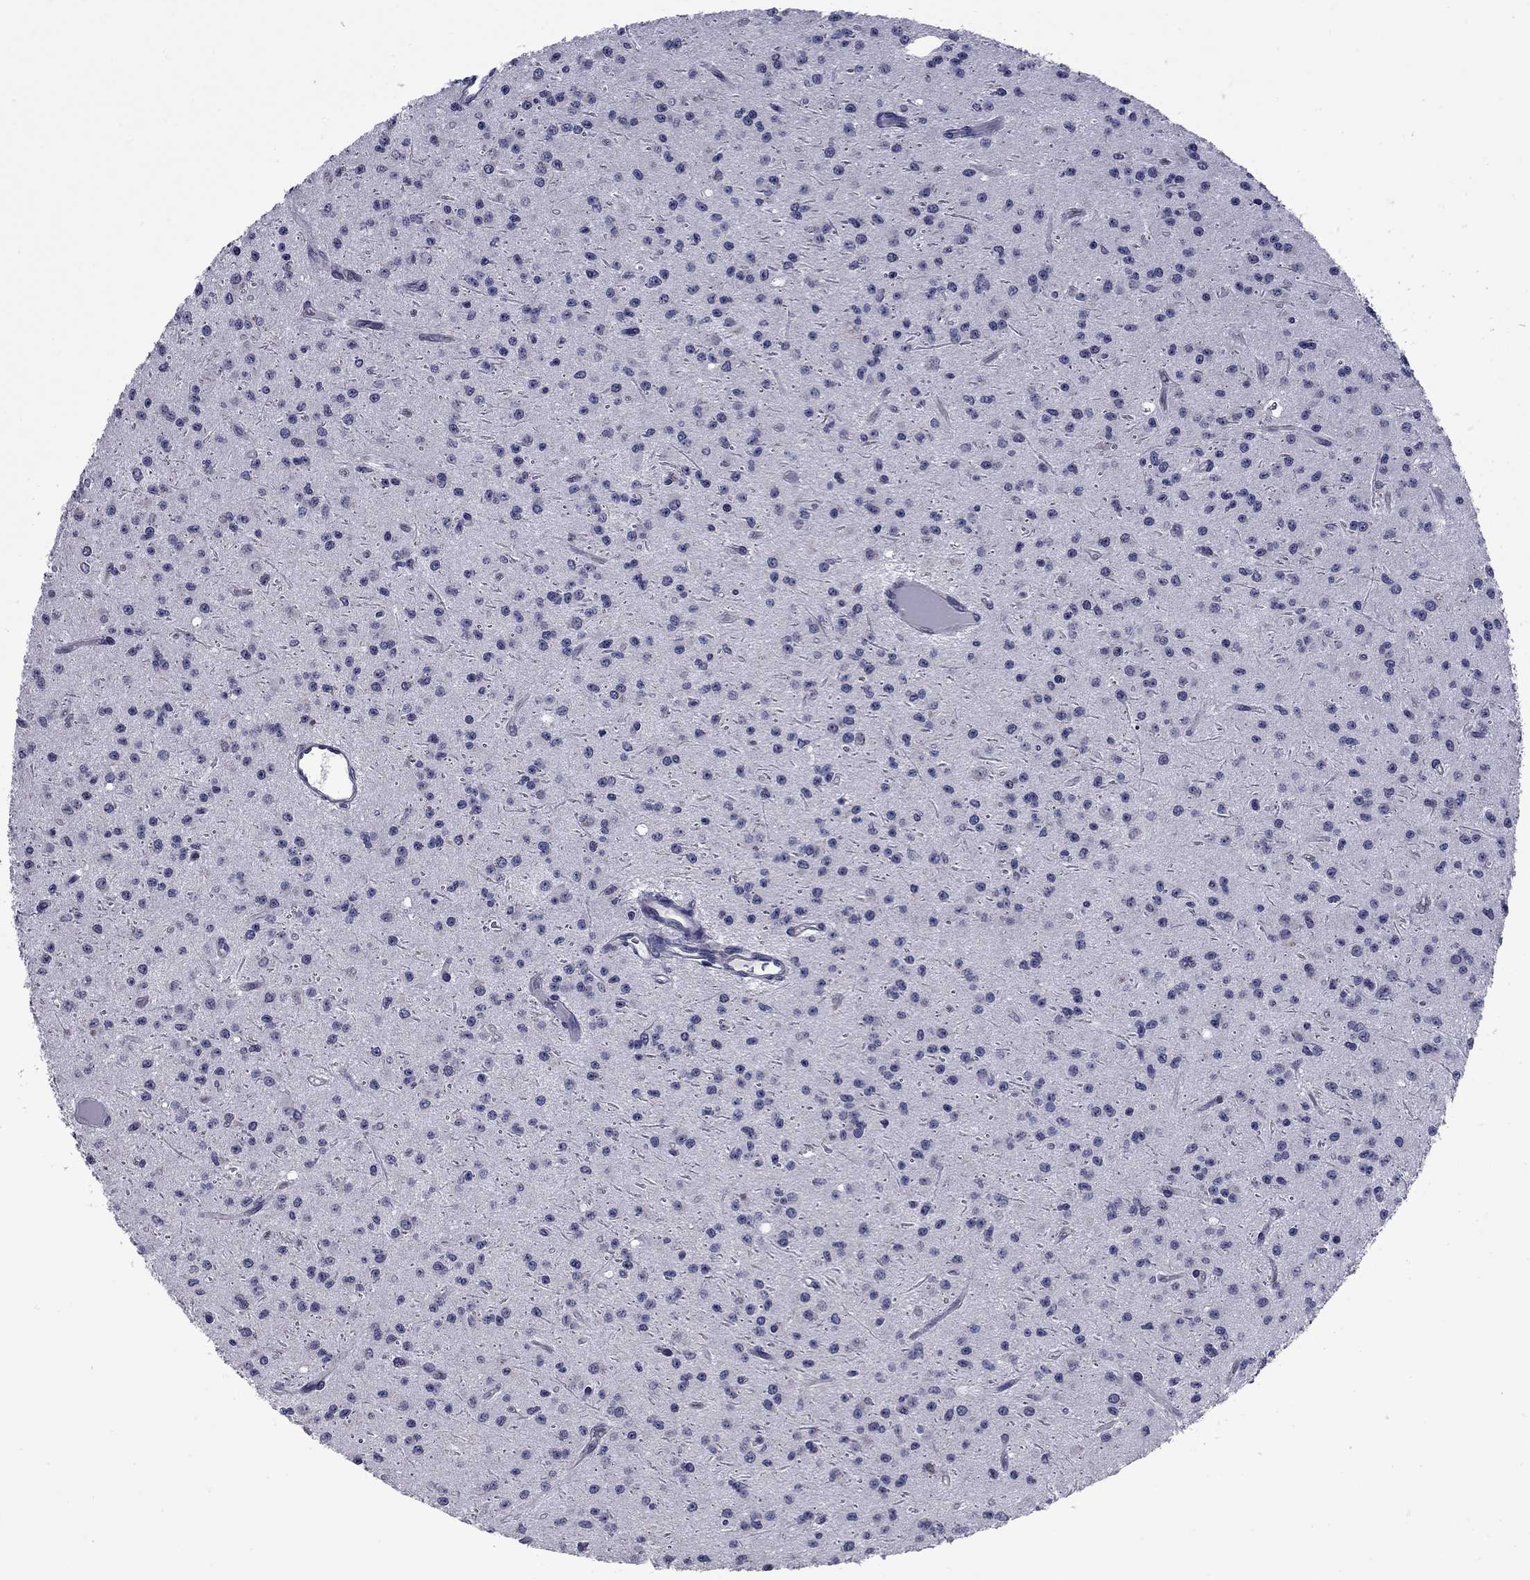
{"staining": {"intensity": "negative", "quantity": "none", "location": "none"}, "tissue": "glioma", "cell_type": "Tumor cells", "image_type": "cancer", "snomed": [{"axis": "morphology", "description": "Glioma, malignant, Low grade"}, {"axis": "topography", "description": "Brain"}], "caption": "This is an immunohistochemistry photomicrograph of glioma. There is no positivity in tumor cells.", "gene": "HTR4", "patient": {"sex": "male", "age": 27}}